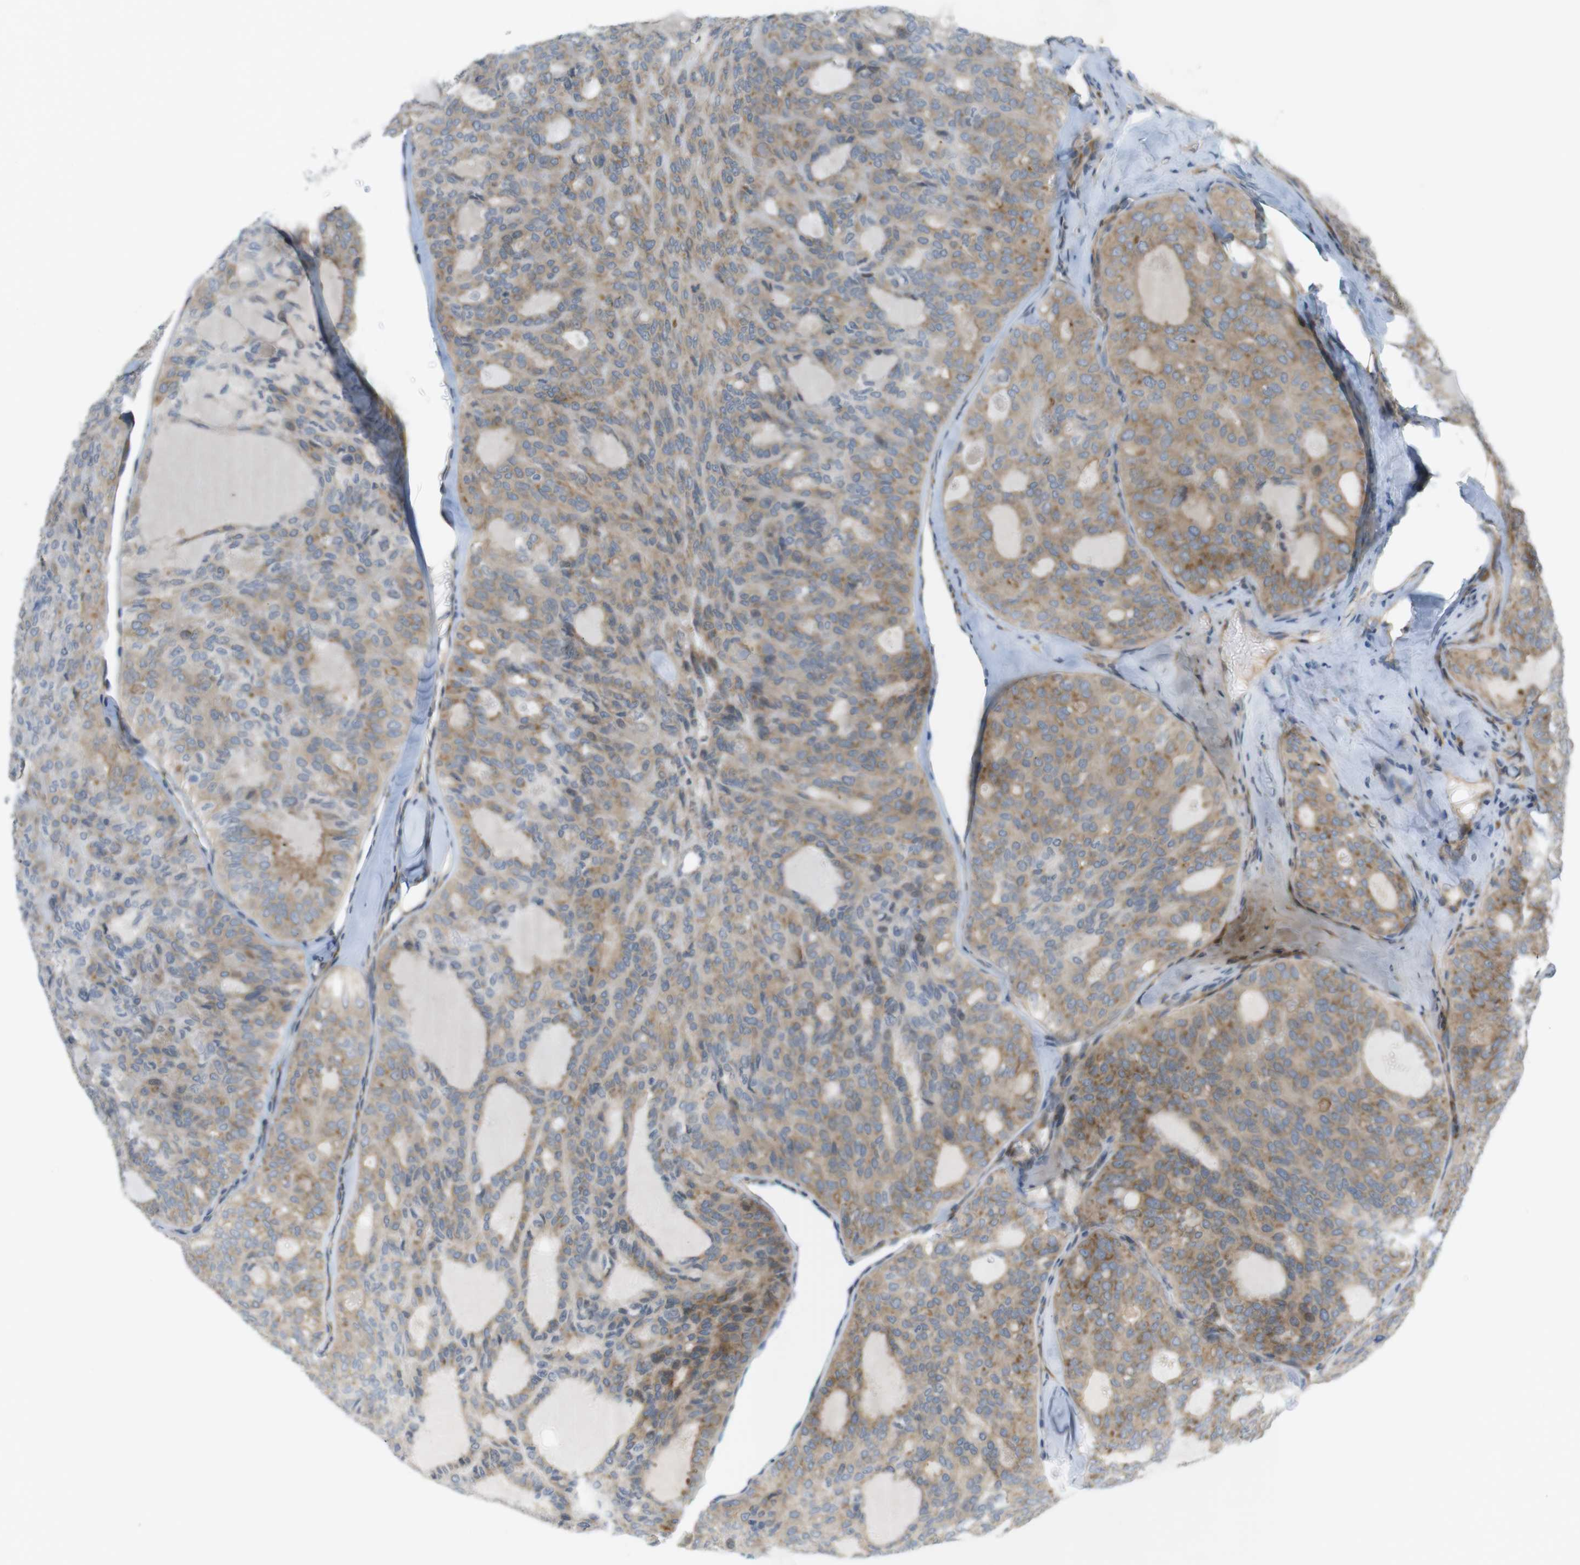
{"staining": {"intensity": "moderate", "quantity": ">75%", "location": "cytoplasmic/membranous"}, "tissue": "thyroid cancer", "cell_type": "Tumor cells", "image_type": "cancer", "snomed": [{"axis": "morphology", "description": "Follicular adenoma carcinoma, NOS"}, {"axis": "topography", "description": "Thyroid gland"}], "caption": "Immunohistochemistry (IHC) photomicrograph of human follicular adenoma carcinoma (thyroid) stained for a protein (brown), which reveals medium levels of moderate cytoplasmic/membranous staining in about >75% of tumor cells.", "gene": "GJC3", "patient": {"sex": "male", "age": 75}}